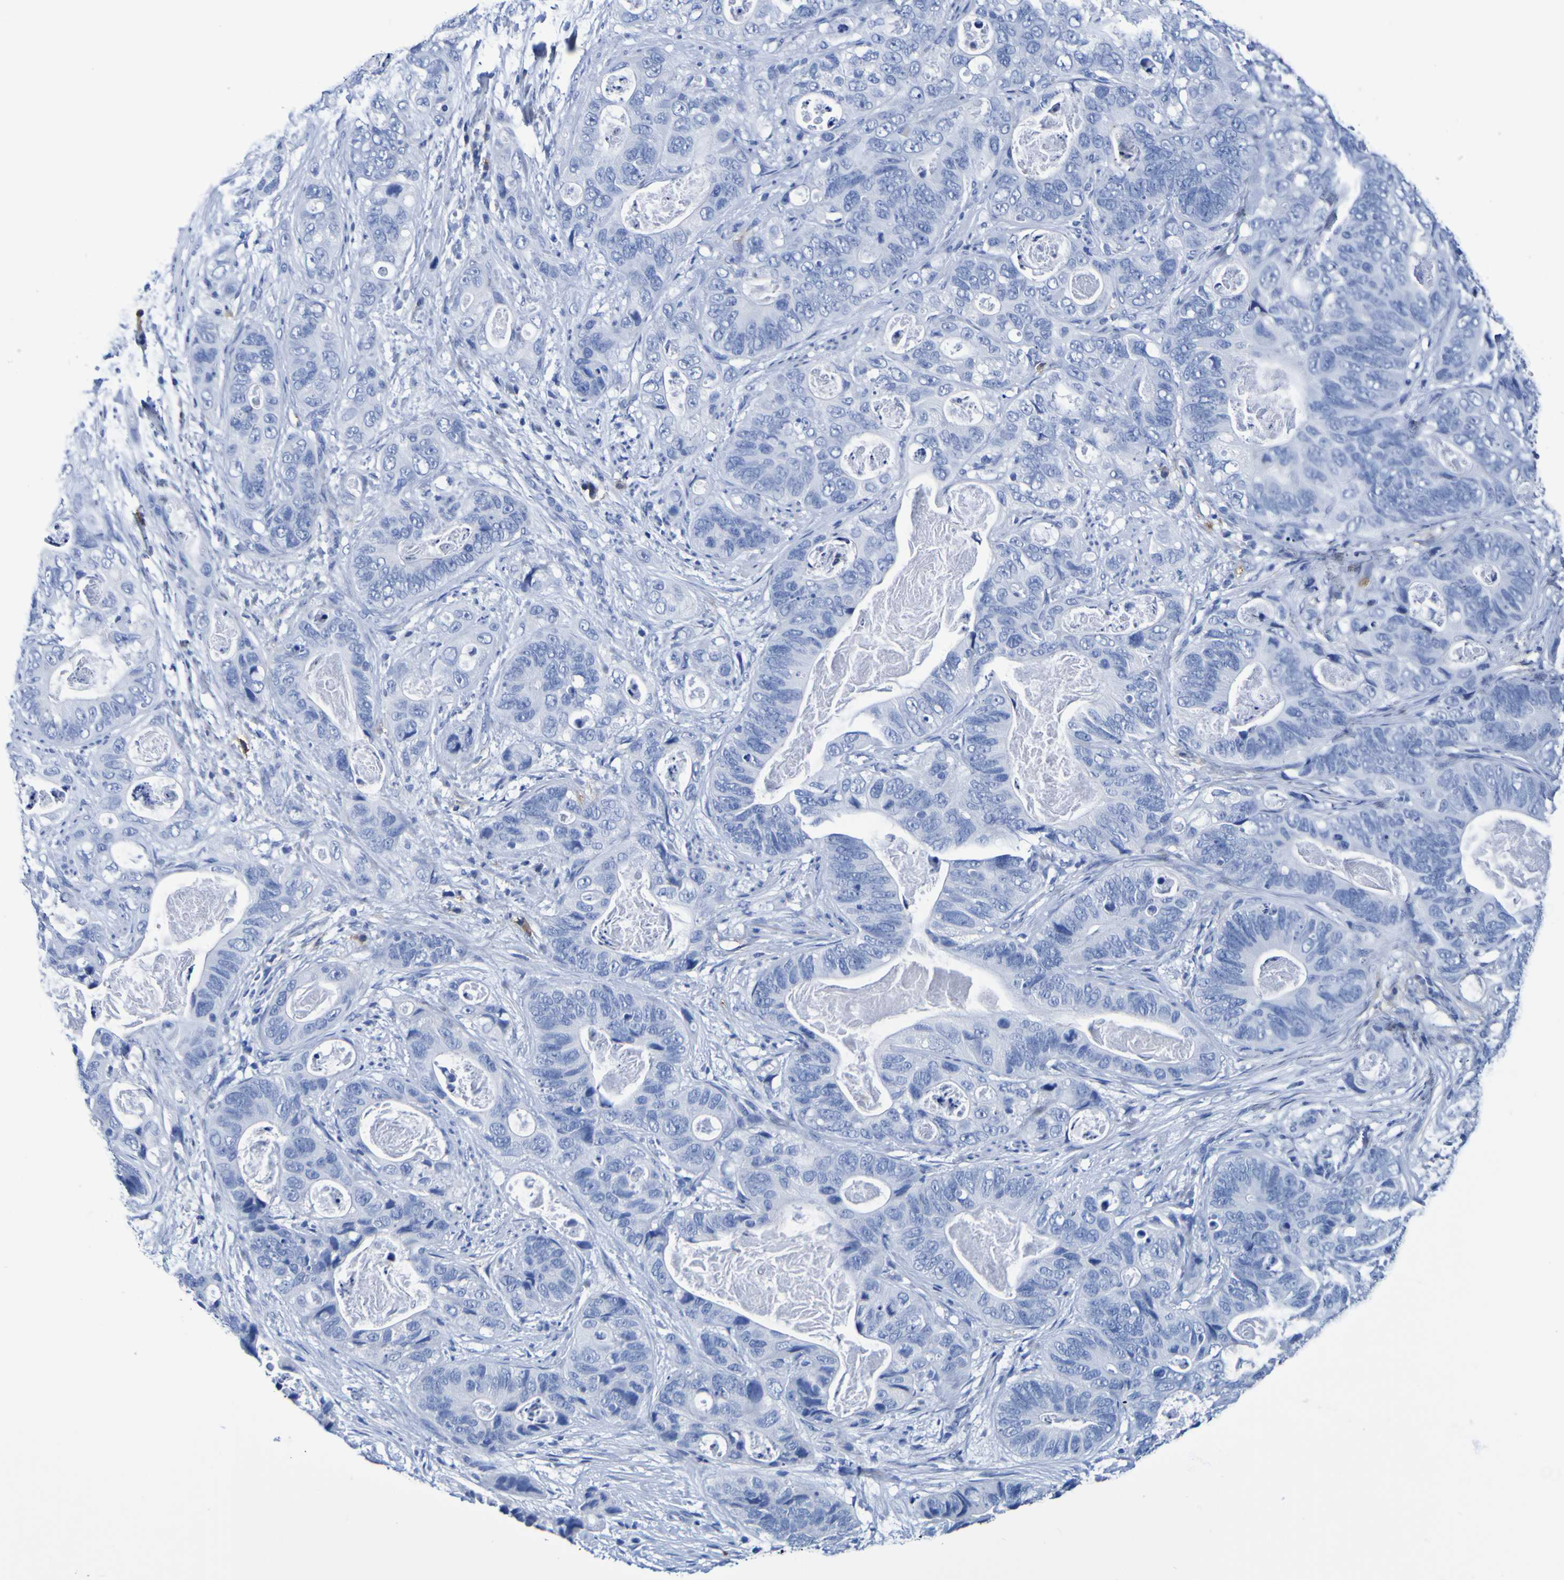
{"staining": {"intensity": "negative", "quantity": "none", "location": "none"}, "tissue": "stomach cancer", "cell_type": "Tumor cells", "image_type": "cancer", "snomed": [{"axis": "morphology", "description": "Adenocarcinoma, NOS"}, {"axis": "topography", "description": "Stomach"}], "caption": "Immunohistochemical staining of human stomach adenocarcinoma reveals no significant expression in tumor cells. Nuclei are stained in blue.", "gene": "DPEP1", "patient": {"sex": "female", "age": 89}}